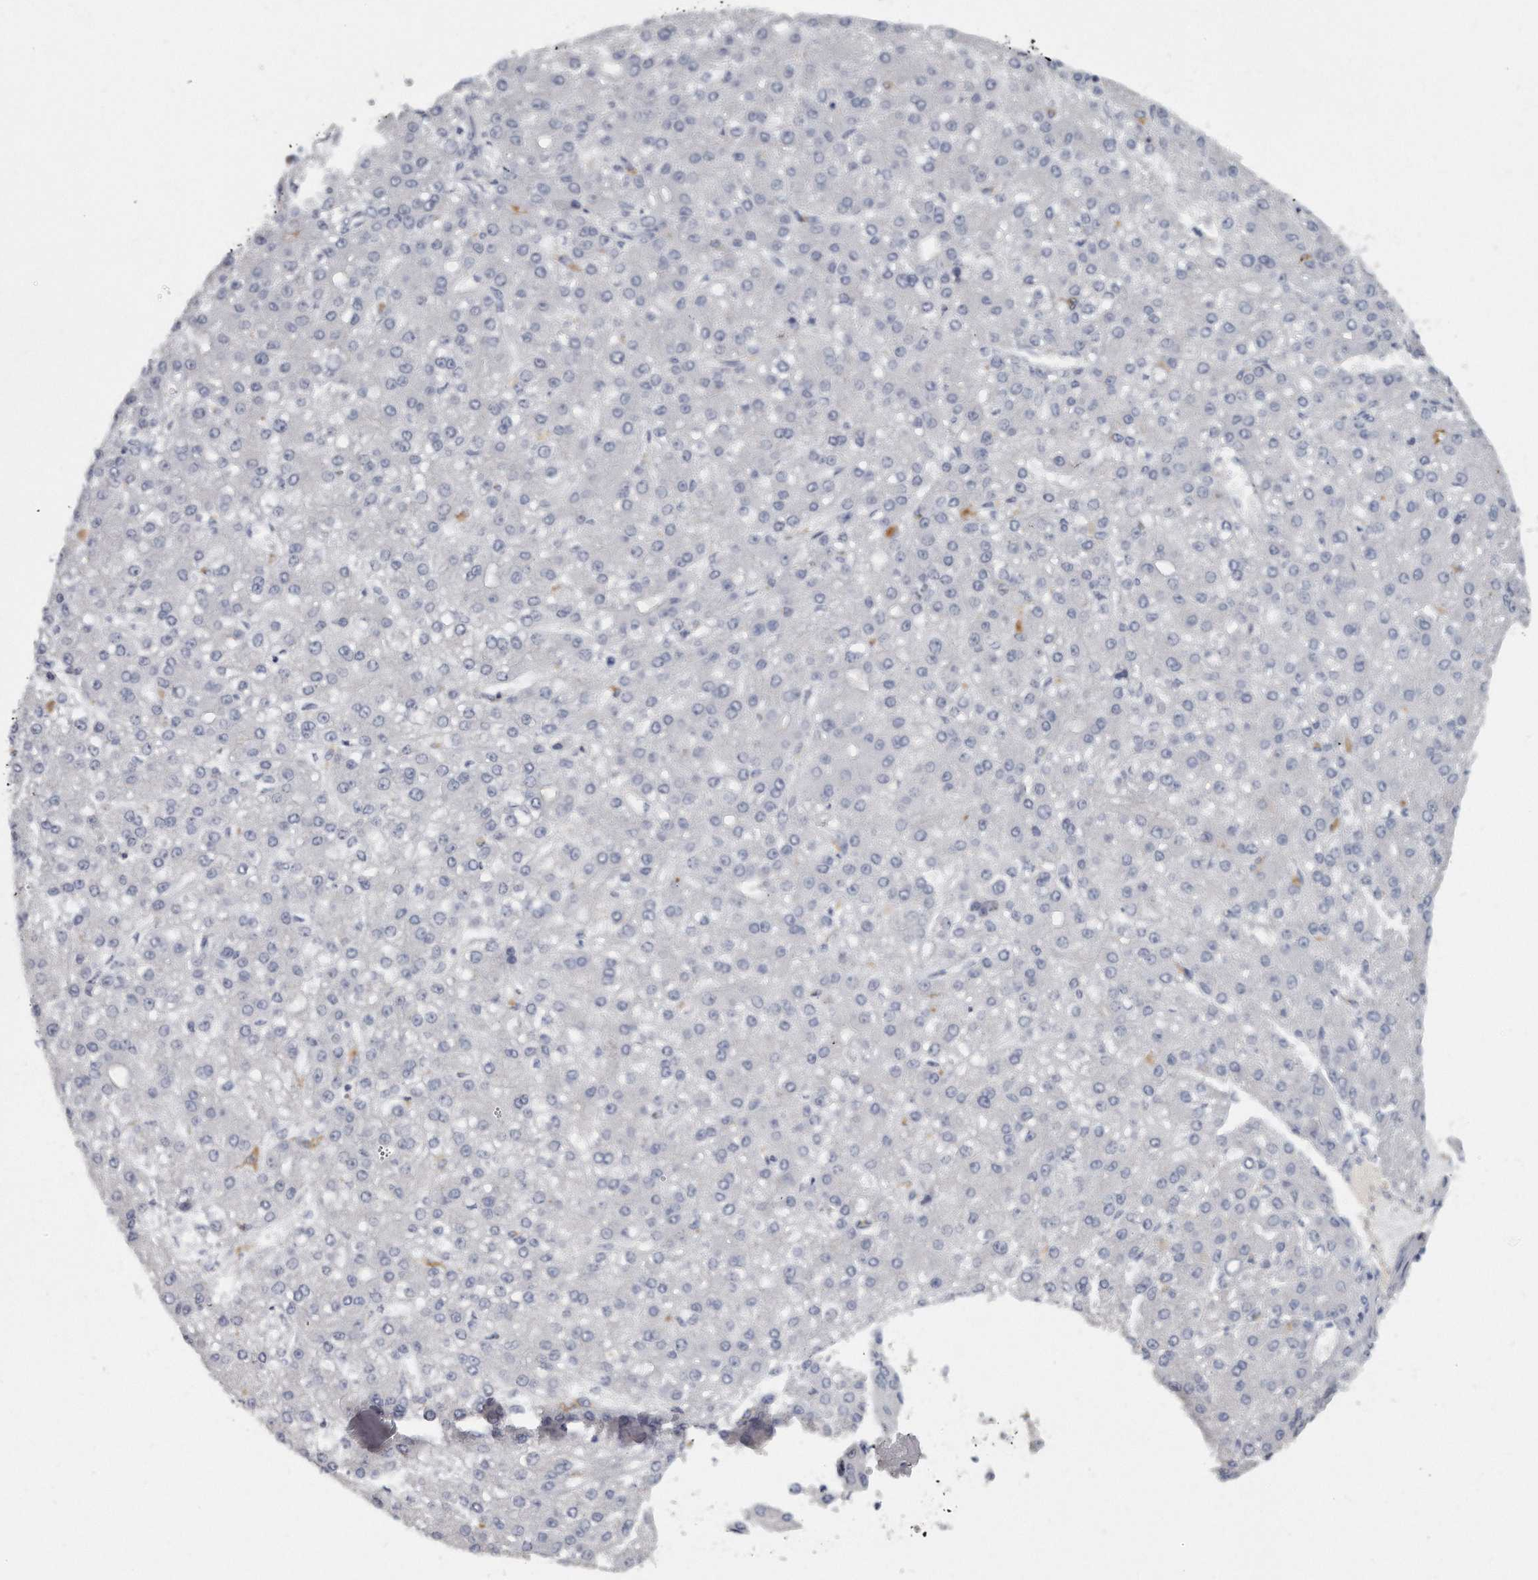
{"staining": {"intensity": "negative", "quantity": "none", "location": "none"}, "tissue": "liver cancer", "cell_type": "Tumor cells", "image_type": "cancer", "snomed": [{"axis": "morphology", "description": "Carcinoma, Hepatocellular, NOS"}, {"axis": "topography", "description": "Liver"}], "caption": "The photomicrograph shows no staining of tumor cells in liver cancer.", "gene": "KLHL7", "patient": {"sex": "male", "age": 67}}